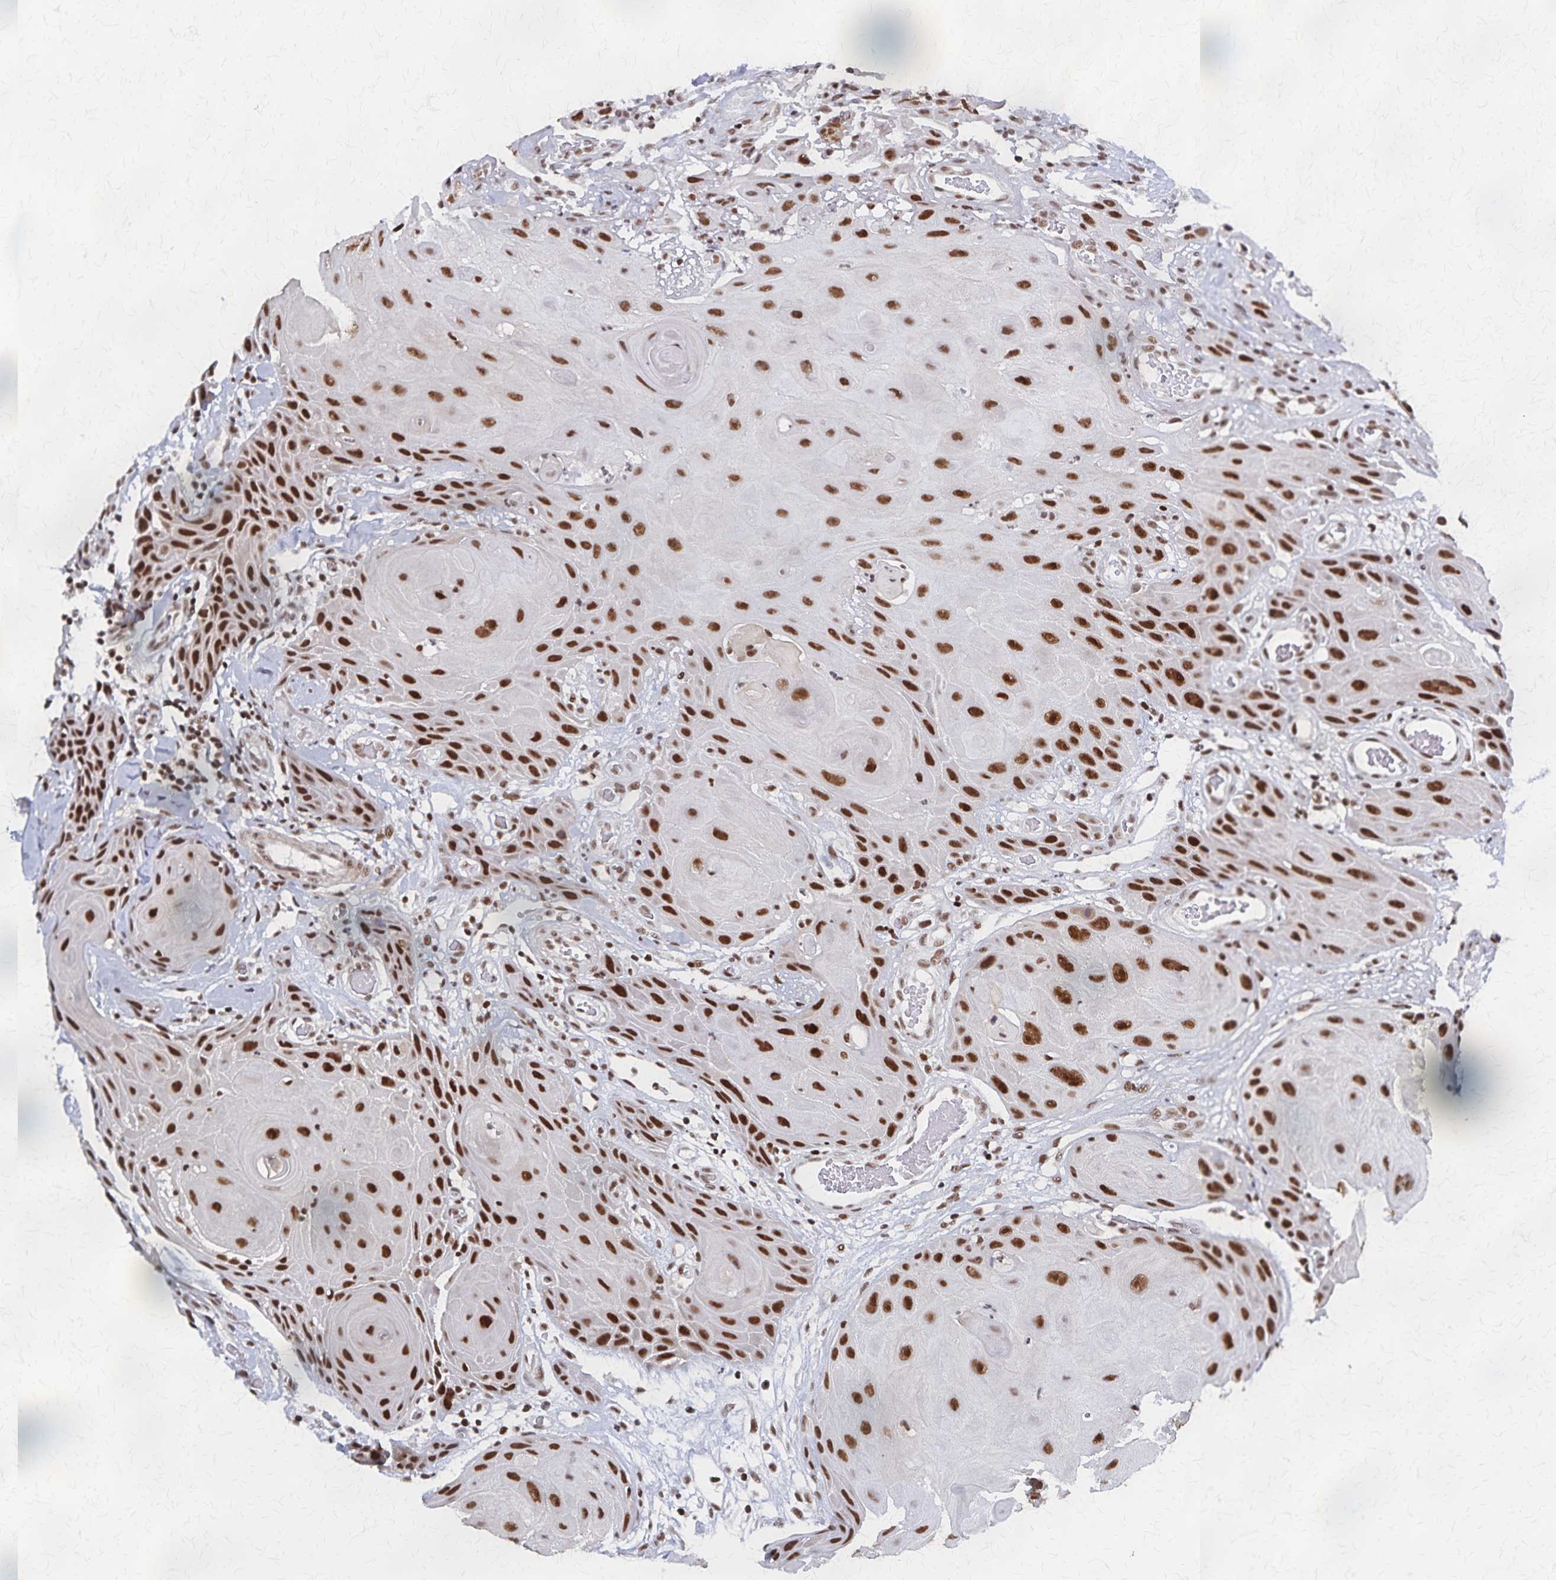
{"staining": {"intensity": "strong", "quantity": ">75%", "location": "nuclear"}, "tissue": "head and neck cancer", "cell_type": "Tumor cells", "image_type": "cancer", "snomed": [{"axis": "morphology", "description": "Squamous cell carcinoma, NOS"}, {"axis": "topography", "description": "Oral tissue"}, {"axis": "topography", "description": "Head-Neck"}], "caption": "The photomicrograph shows immunohistochemical staining of squamous cell carcinoma (head and neck). There is strong nuclear staining is identified in about >75% of tumor cells.", "gene": "GTF2B", "patient": {"sex": "male", "age": 49}}